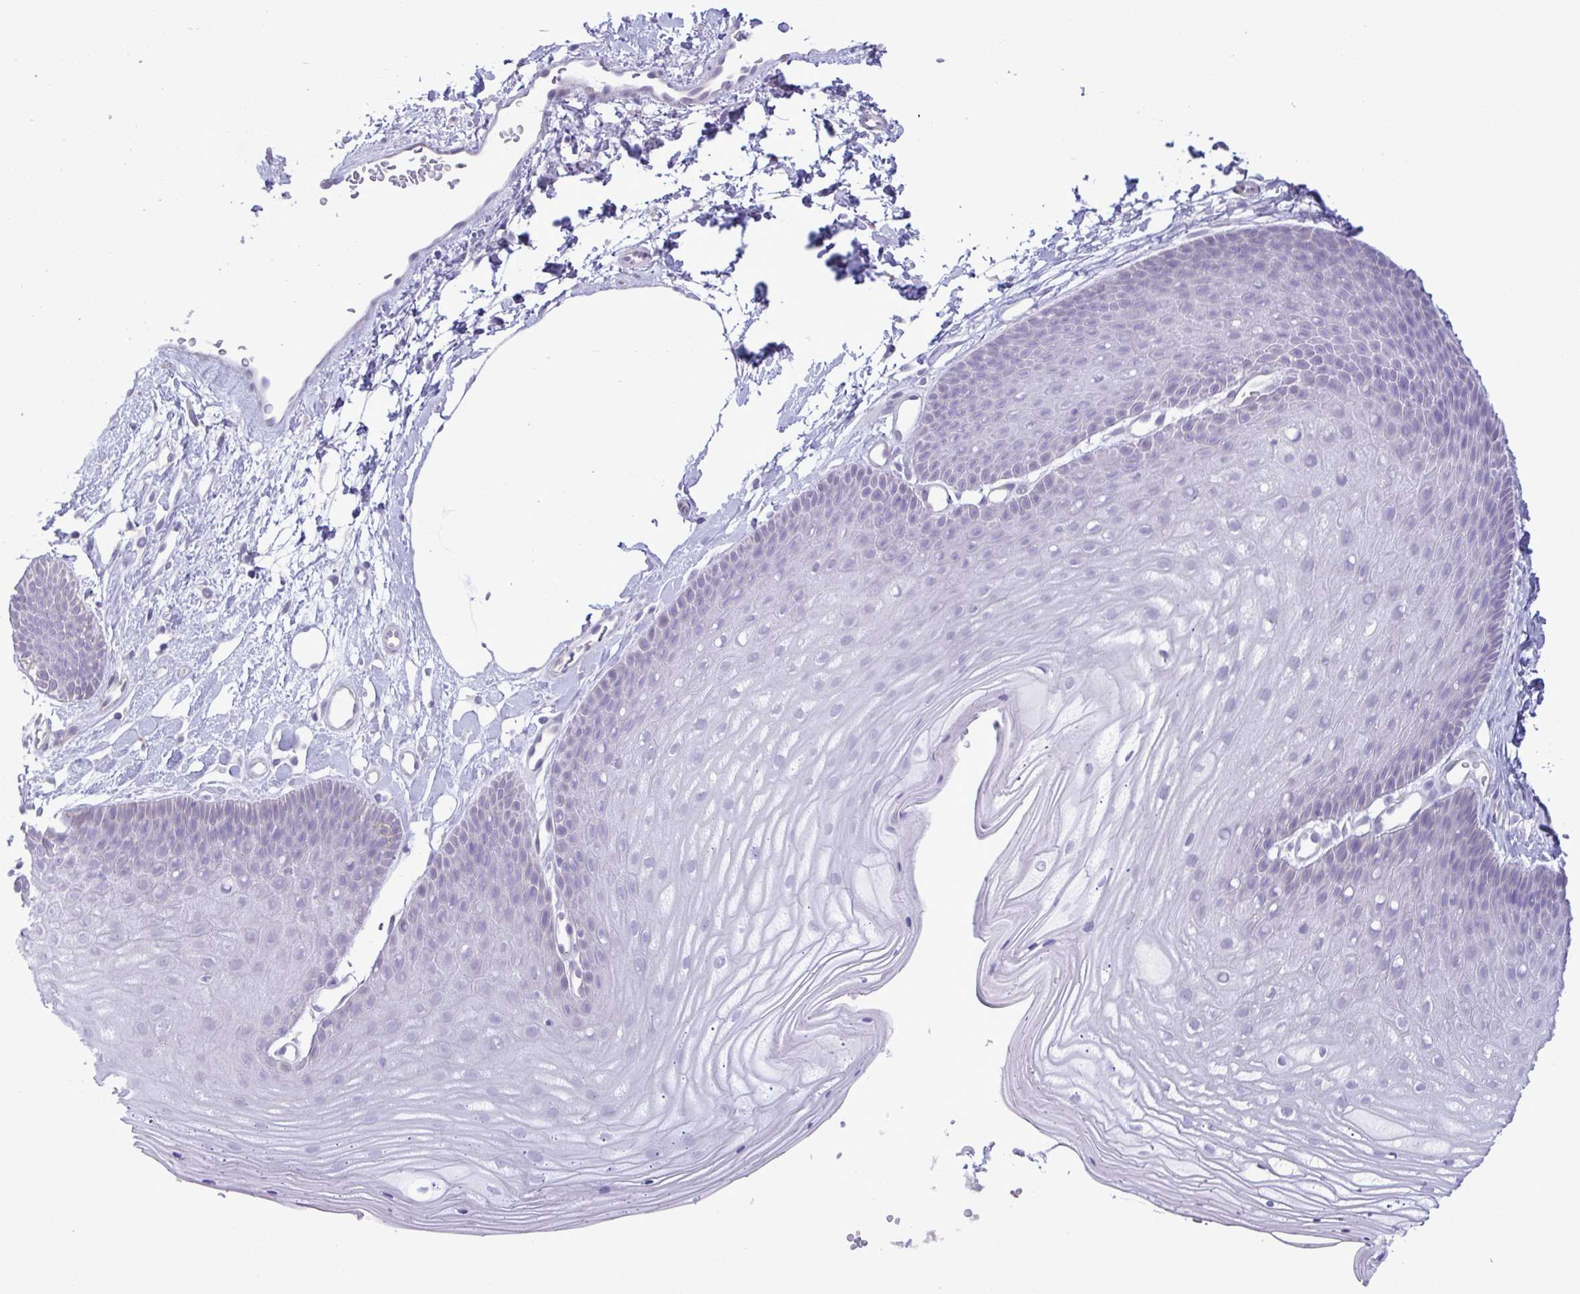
{"staining": {"intensity": "negative", "quantity": "none", "location": "none"}, "tissue": "skin", "cell_type": "Epidermal cells", "image_type": "normal", "snomed": [{"axis": "morphology", "description": "Normal tissue, NOS"}, {"axis": "topography", "description": "Anal"}], "caption": "Immunohistochemistry (IHC) micrograph of normal human skin stained for a protein (brown), which exhibits no staining in epidermal cells. Nuclei are stained in blue.", "gene": "C4orf33", "patient": {"sex": "male", "age": 53}}